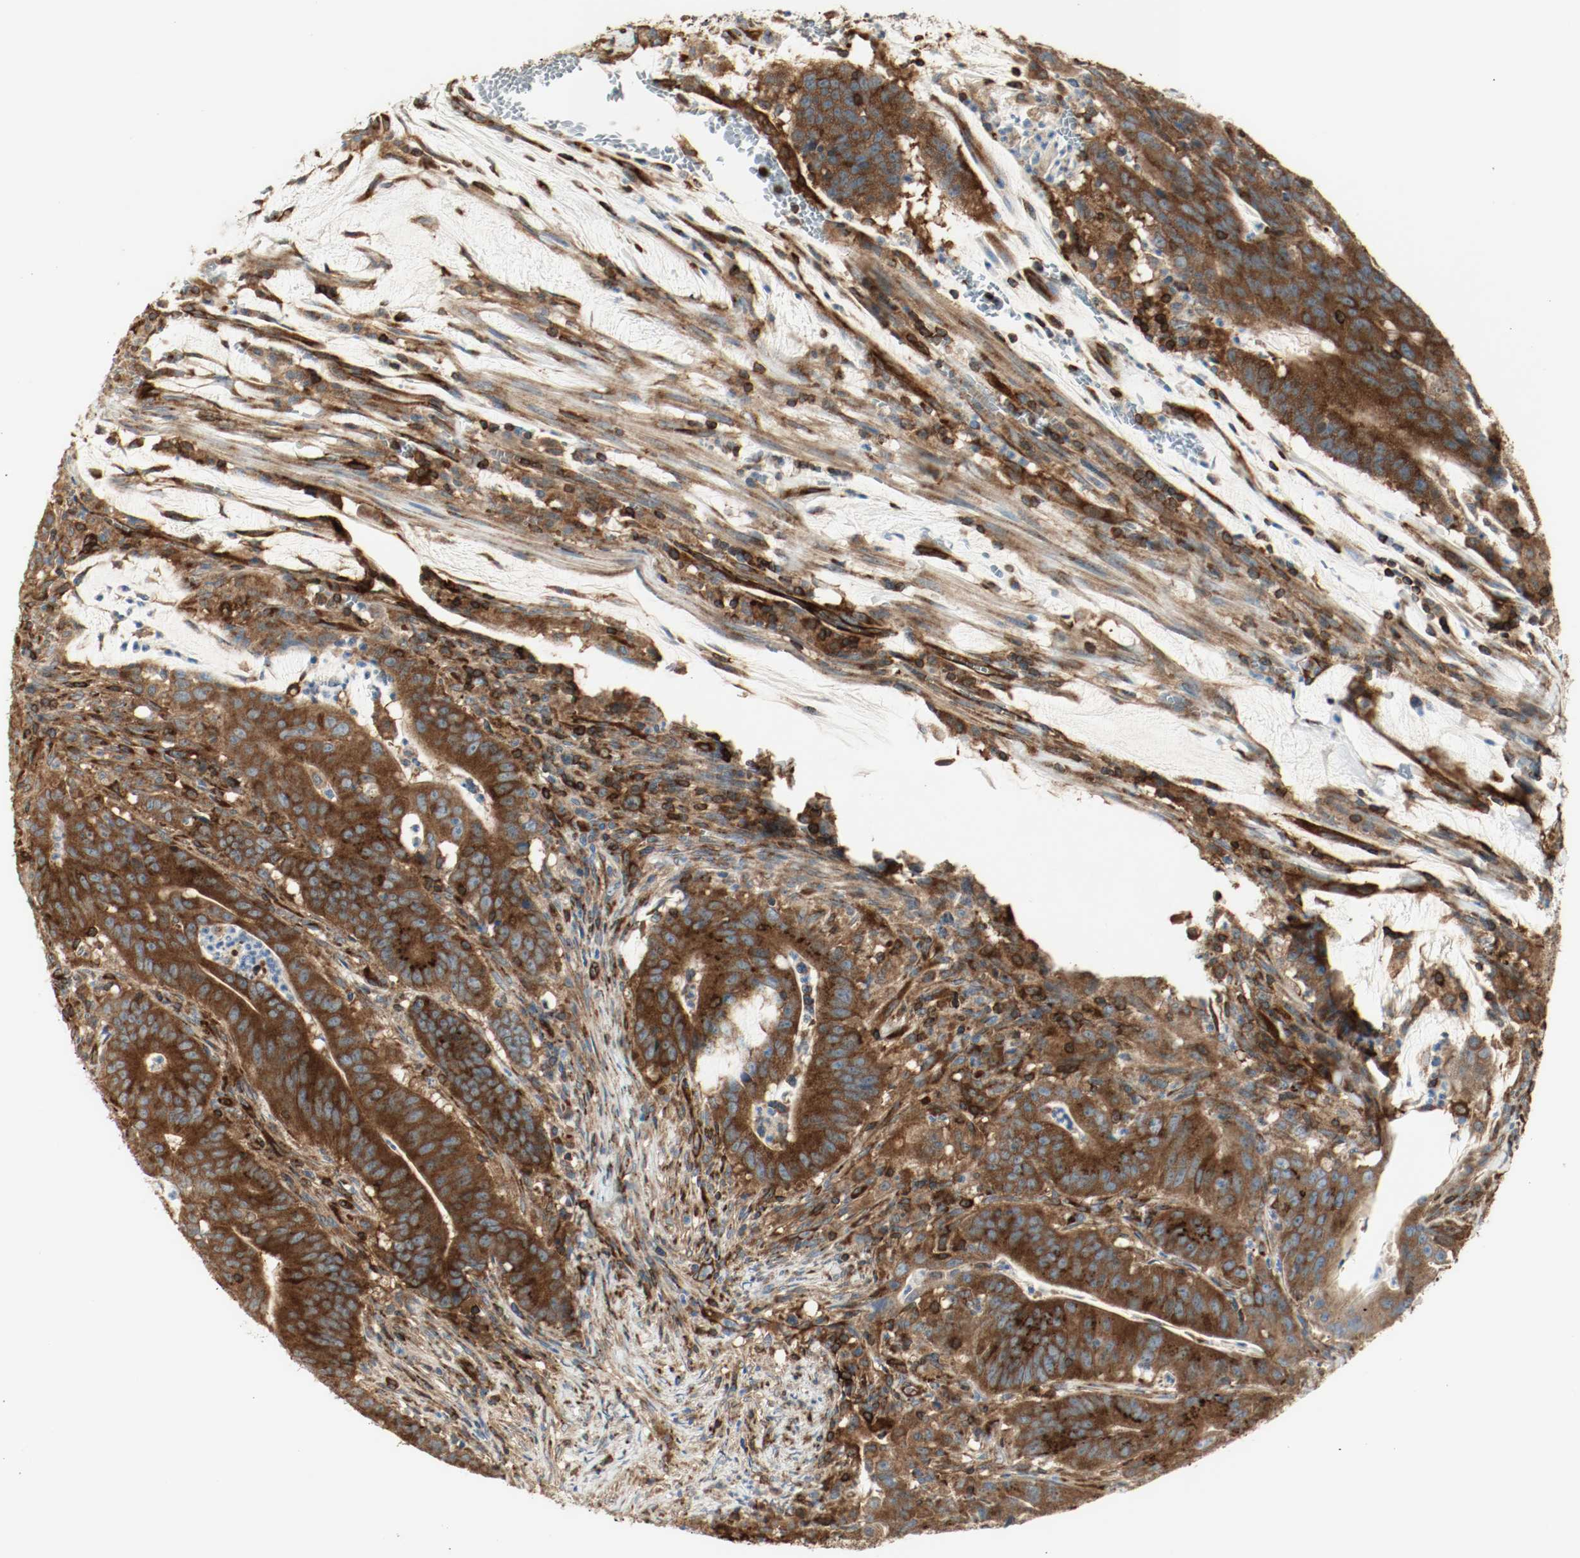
{"staining": {"intensity": "strong", "quantity": ">75%", "location": "cytoplasmic/membranous"}, "tissue": "colorectal cancer", "cell_type": "Tumor cells", "image_type": "cancer", "snomed": [{"axis": "morphology", "description": "Adenocarcinoma, NOS"}, {"axis": "topography", "description": "Colon"}], "caption": "Protein staining of adenocarcinoma (colorectal) tissue displays strong cytoplasmic/membranous staining in about >75% of tumor cells.", "gene": "PLCG1", "patient": {"sex": "male", "age": 45}}